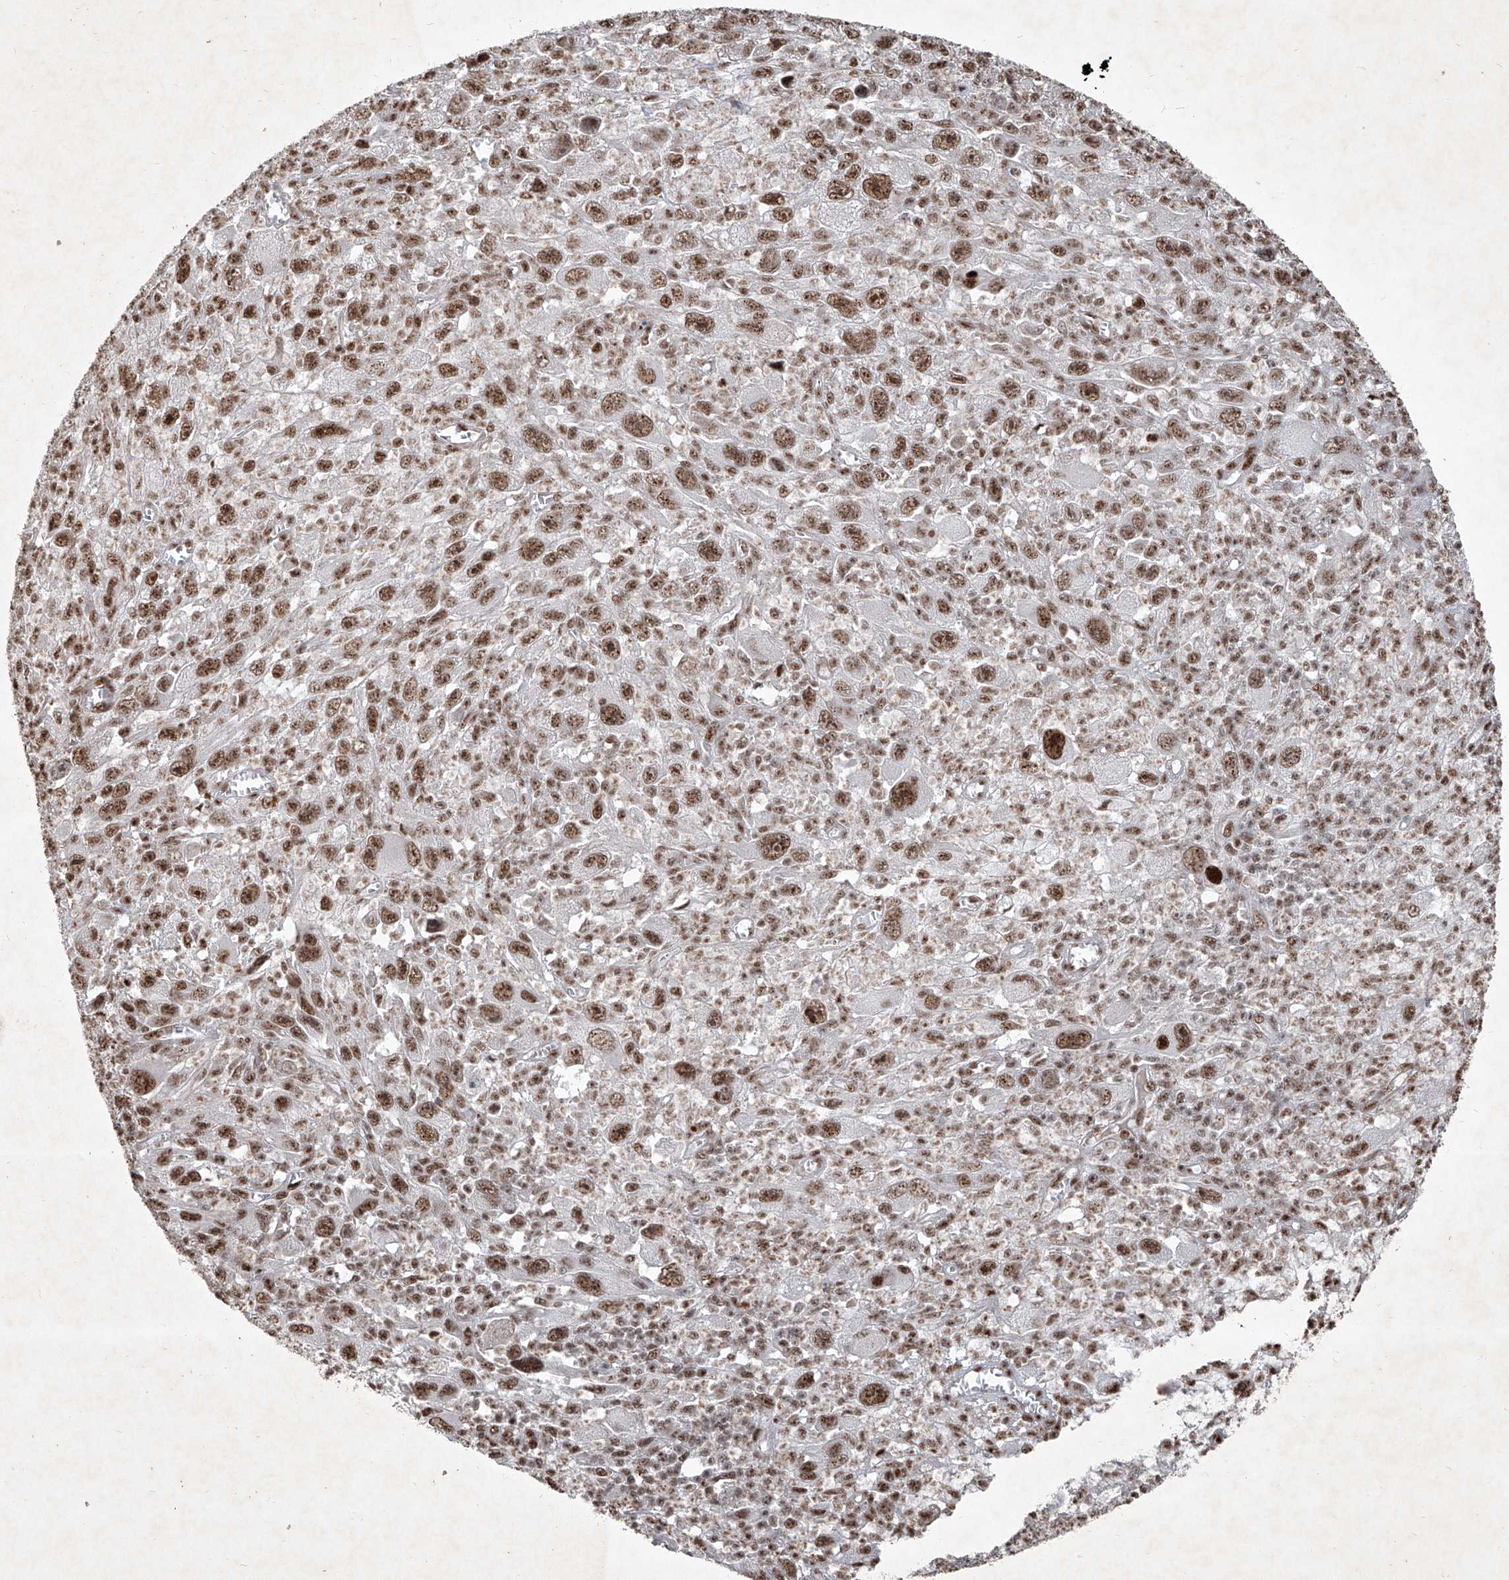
{"staining": {"intensity": "moderate", "quantity": ">75%", "location": "nuclear"}, "tissue": "melanoma", "cell_type": "Tumor cells", "image_type": "cancer", "snomed": [{"axis": "morphology", "description": "Malignant melanoma, Metastatic site"}, {"axis": "topography", "description": "Skin"}], "caption": "Melanoma stained with DAB IHC displays medium levels of moderate nuclear staining in approximately >75% of tumor cells.", "gene": "DDX39B", "patient": {"sex": "female", "age": 56}}